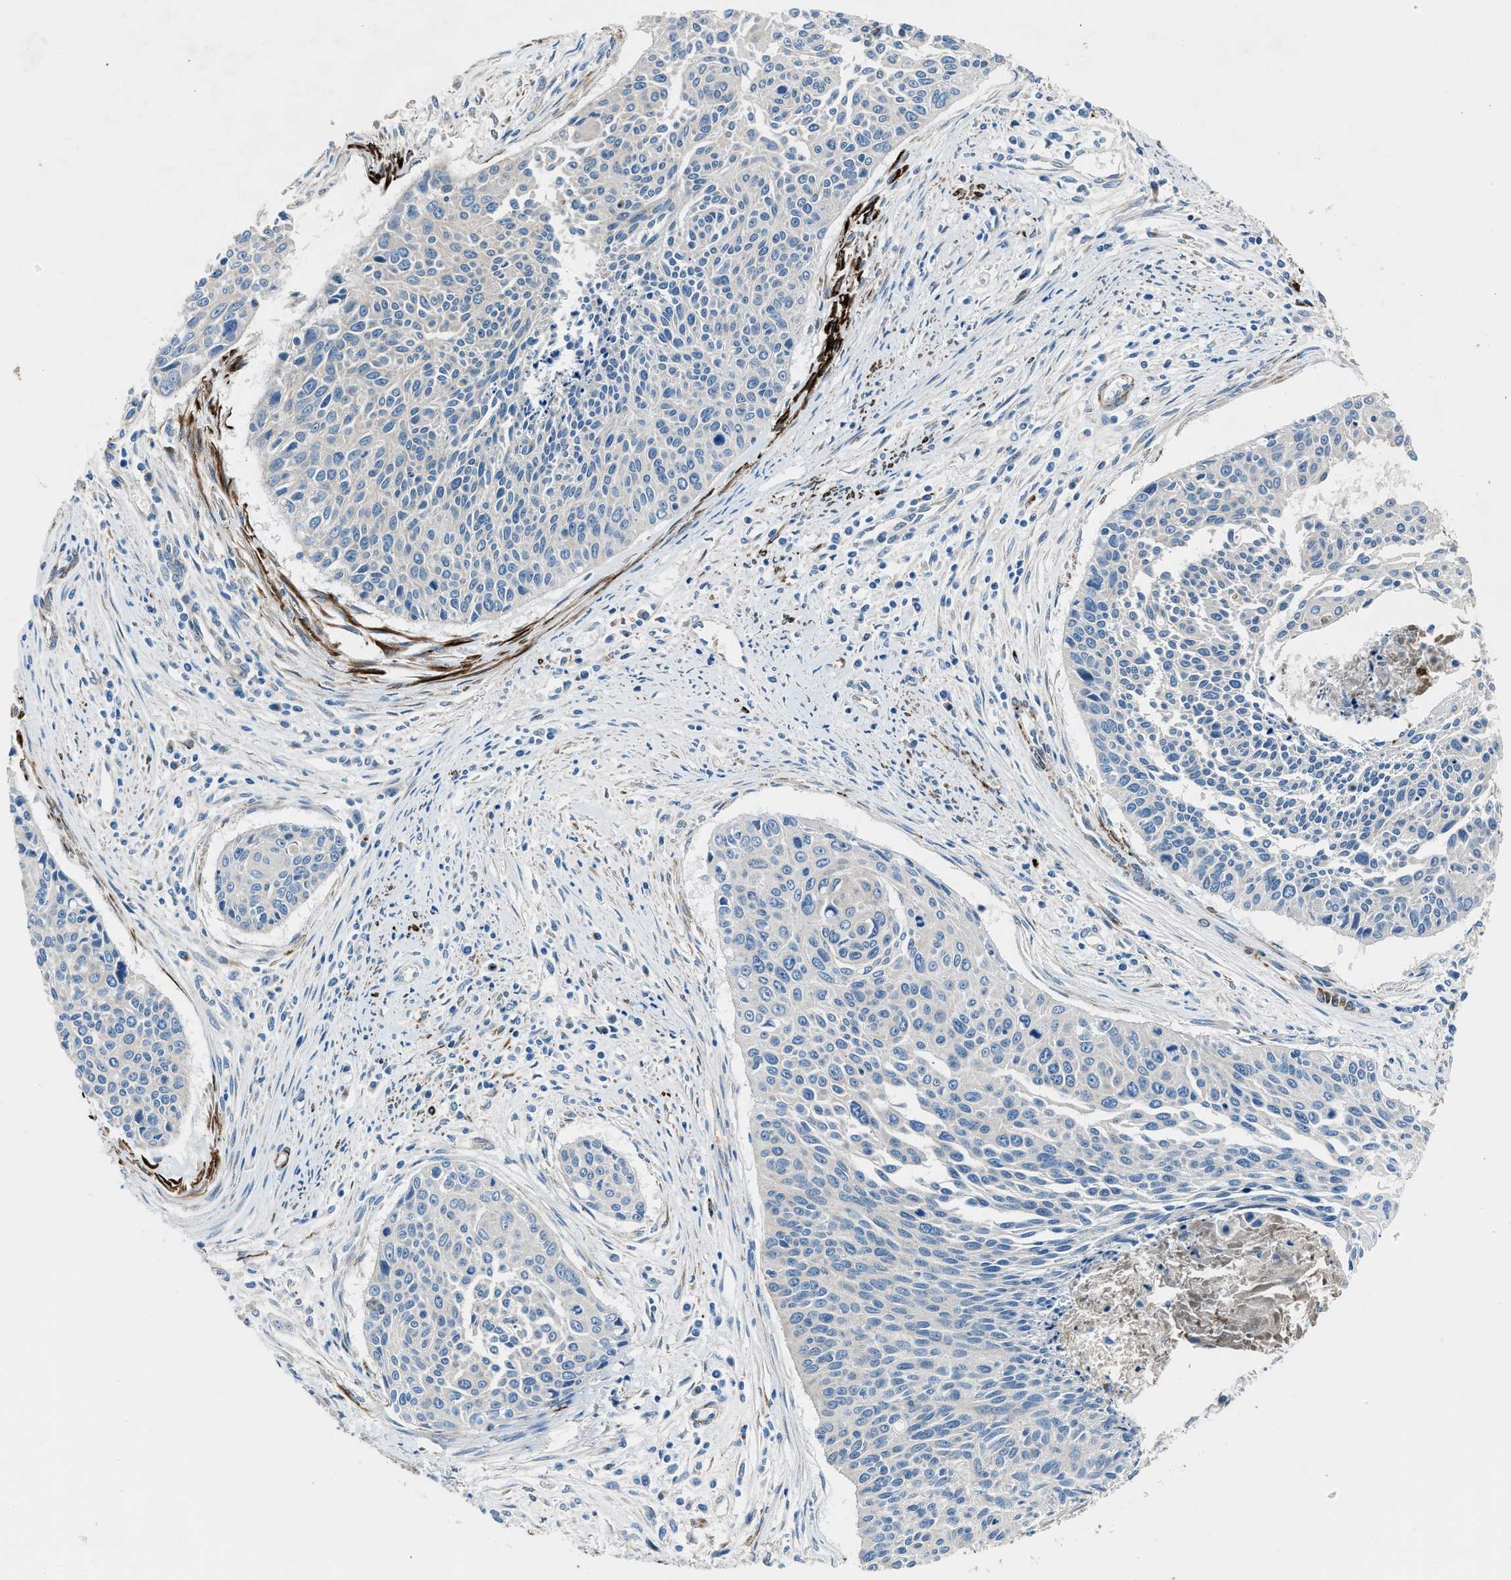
{"staining": {"intensity": "negative", "quantity": "none", "location": "none"}, "tissue": "cervical cancer", "cell_type": "Tumor cells", "image_type": "cancer", "snomed": [{"axis": "morphology", "description": "Squamous cell carcinoma, NOS"}, {"axis": "topography", "description": "Cervix"}], "caption": "Image shows no significant protein staining in tumor cells of cervical squamous cell carcinoma.", "gene": "LMBR1", "patient": {"sex": "female", "age": 55}}